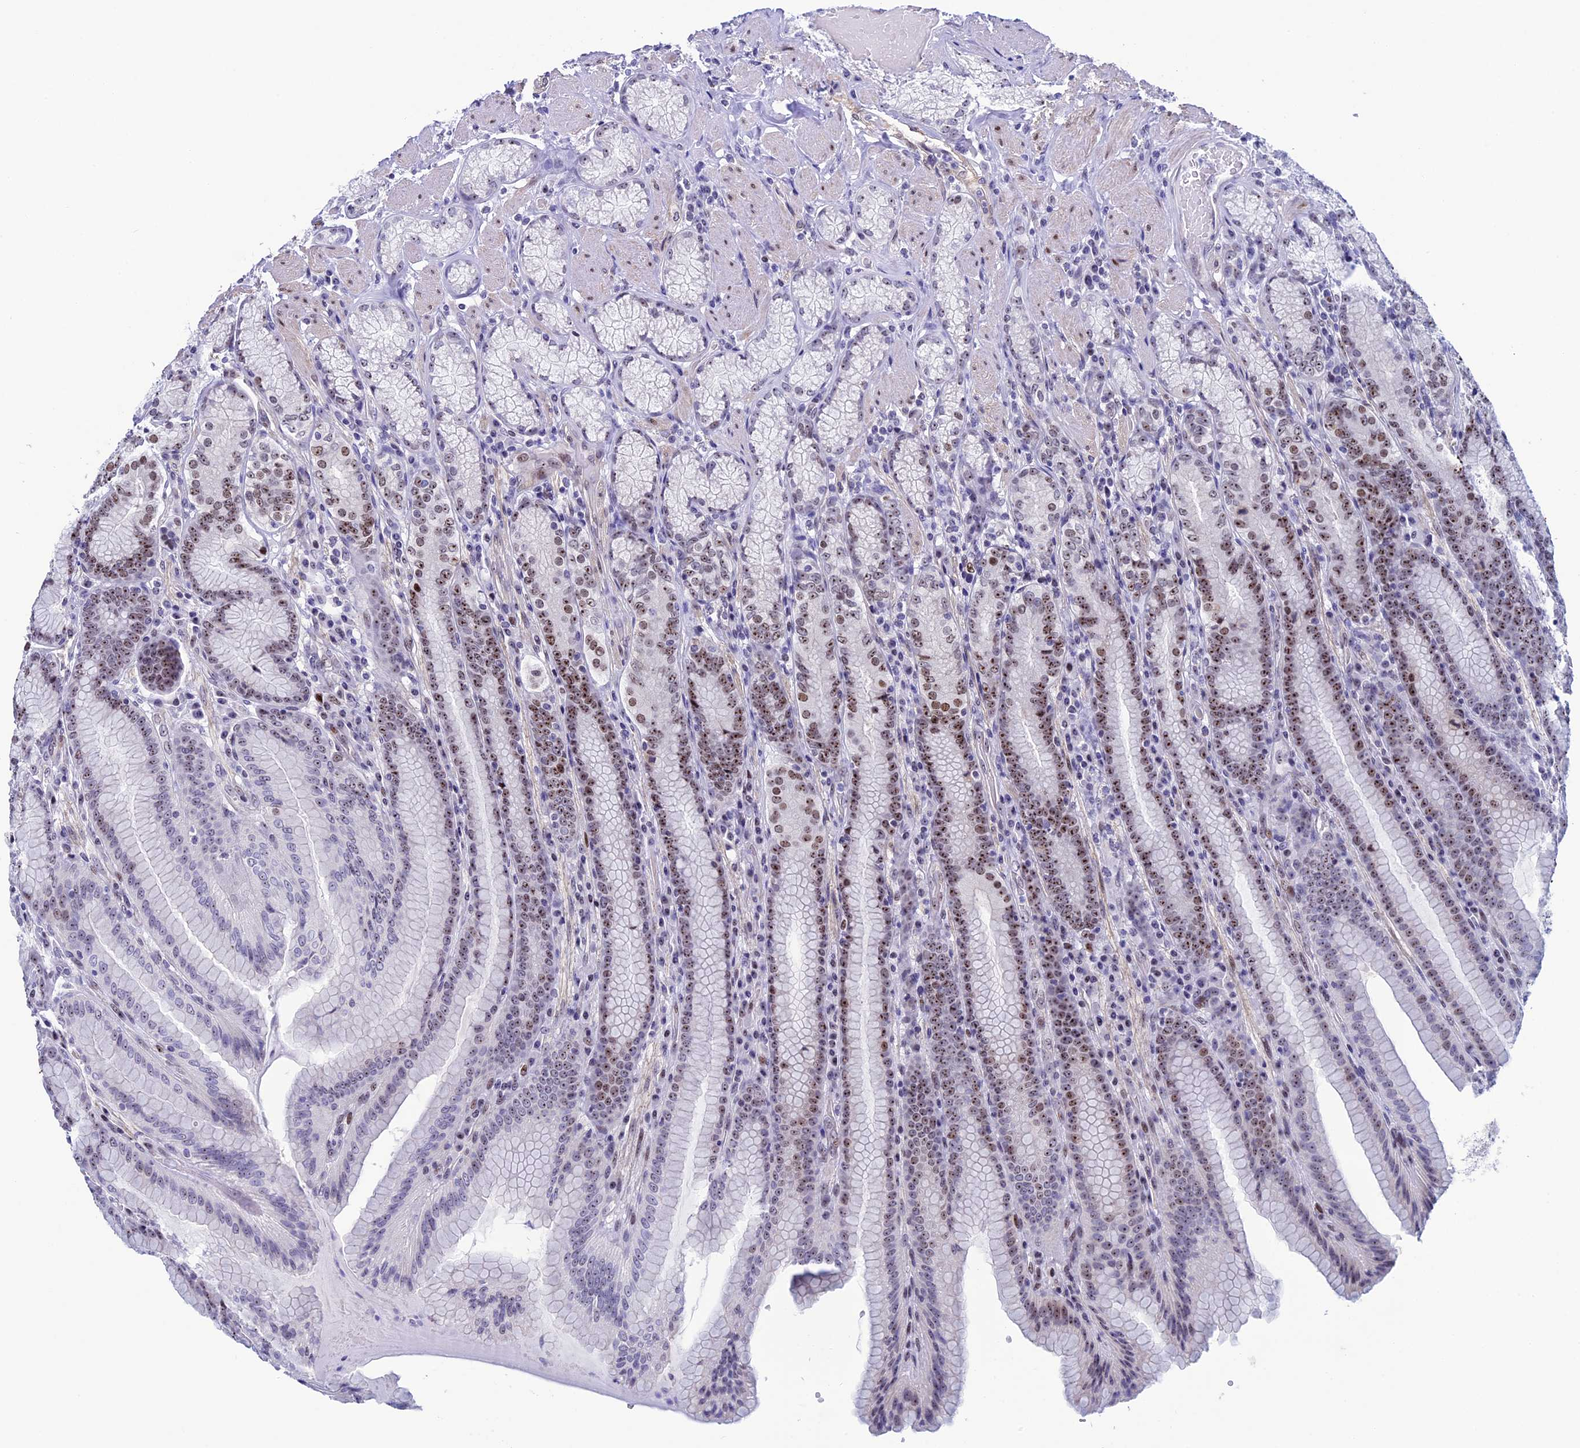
{"staining": {"intensity": "moderate", "quantity": "25%-75%", "location": "nuclear"}, "tissue": "stomach", "cell_type": "Glandular cells", "image_type": "normal", "snomed": [{"axis": "morphology", "description": "Normal tissue, NOS"}, {"axis": "topography", "description": "Stomach, upper"}, {"axis": "topography", "description": "Stomach, lower"}], "caption": "Immunohistochemistry (IHC) staining of unremarkable stomach, which reveals medium levels of moderate nuclear expression in approximately 25%-75% of glandular cells indicating moderate nuclear protein positivity. The staining was performed using DAB (brown) for protein detection and nuclei were counterstained in hematoxylin (blue).", "gene": "CCDC86", "patient": {"sex": "female", "age": 76}}